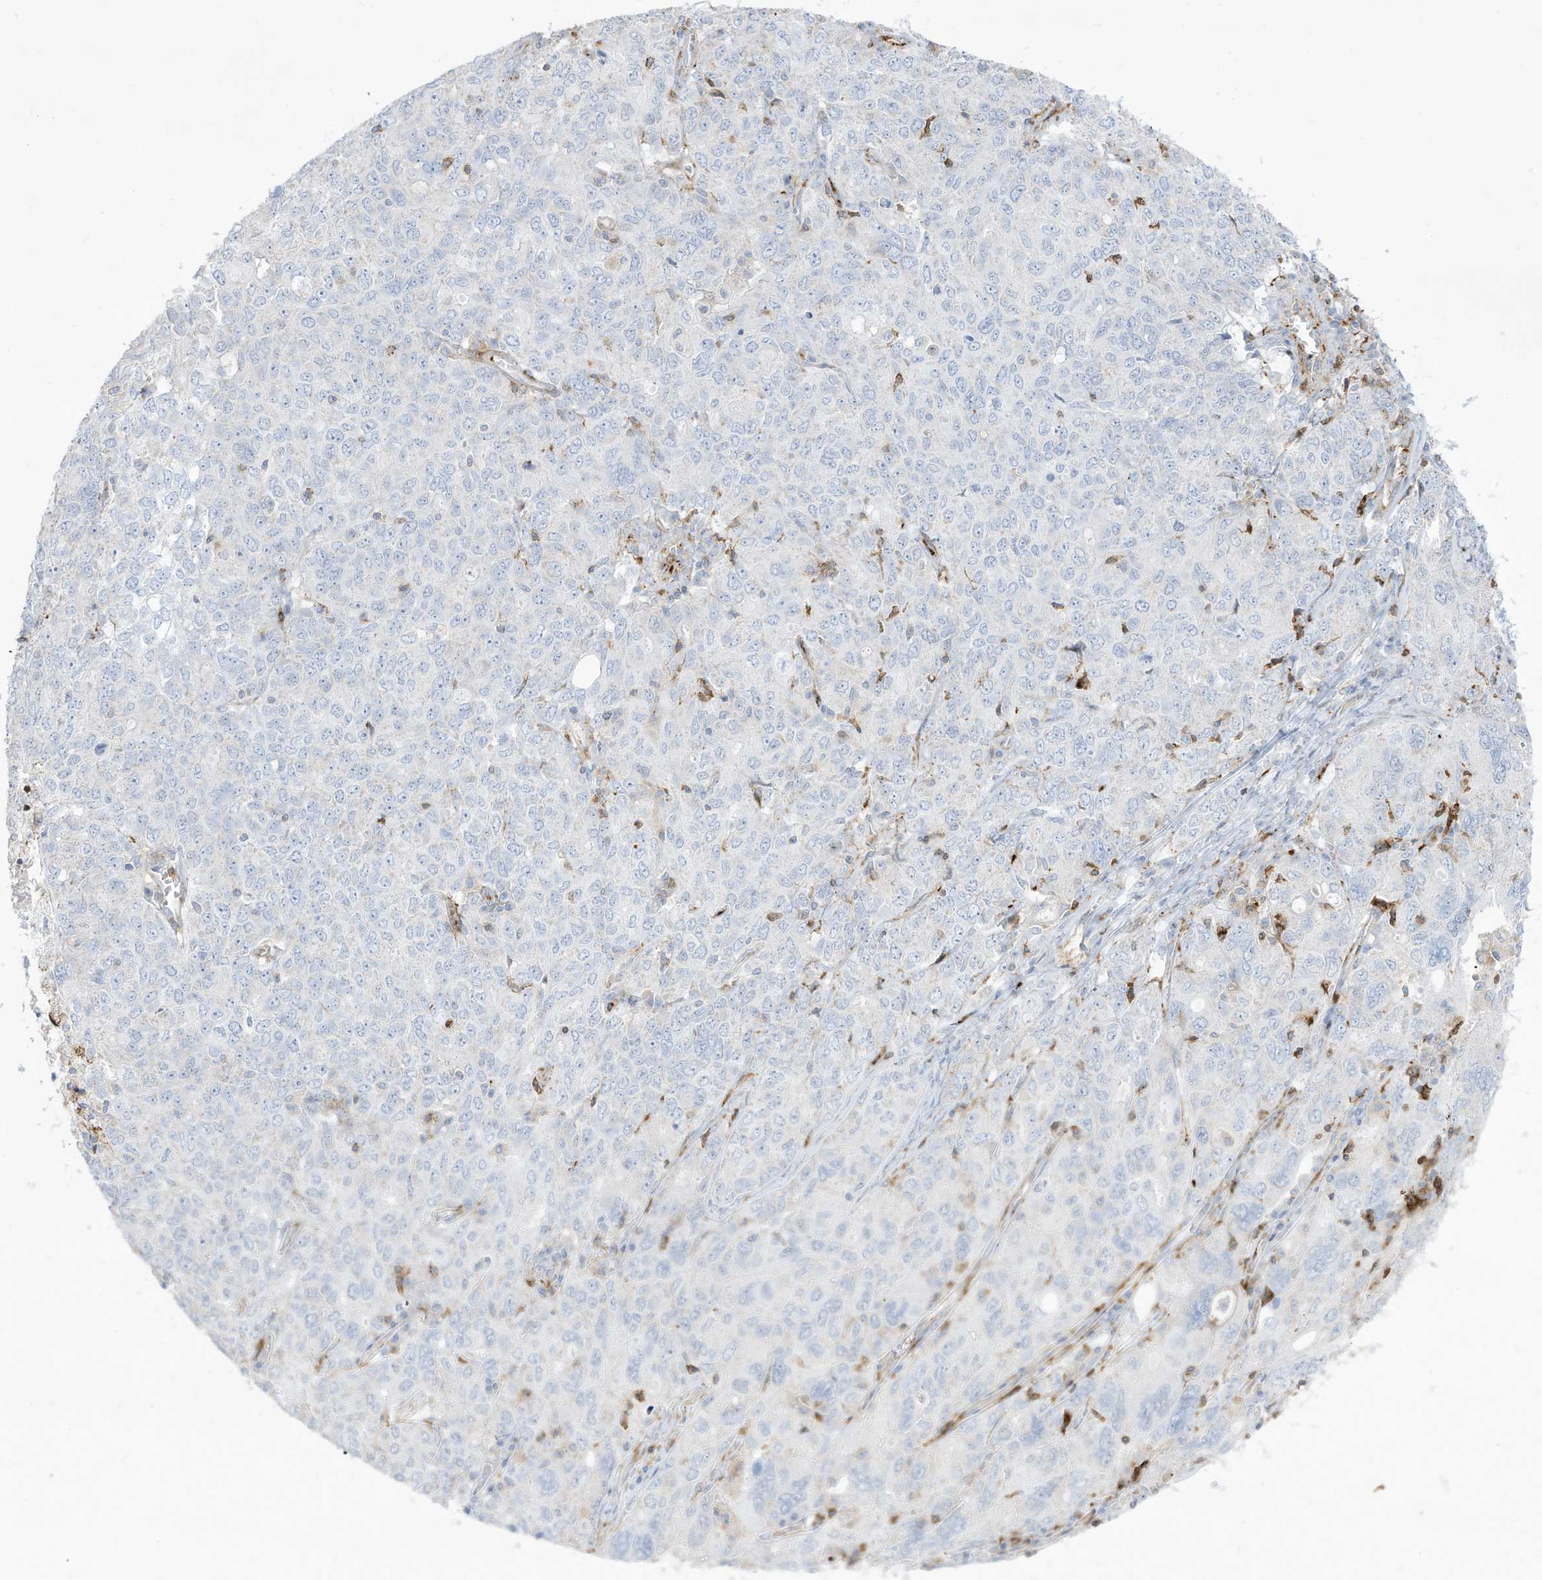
{"staining": {"intensity": "negative", "quantity": "none", "location": "none"}, "tissue": "ovarian cancer", "cell_type": "Tumor cells", "image_type": "cancer", "snomed": [{"axis": "morphology", "description": "Carcinoma, endometroid"}, {"axis": "topography", "description": "Ovary"}], "caption": "Immunohistochemistry photomicrograph of neoplastic tissue: ovarian endometroid carcinoma stained with DAB exhibits no significant protein positivity in tumor cells.", "gene": "THNSL2", "patient": {"sex": "female", "age": 62}}